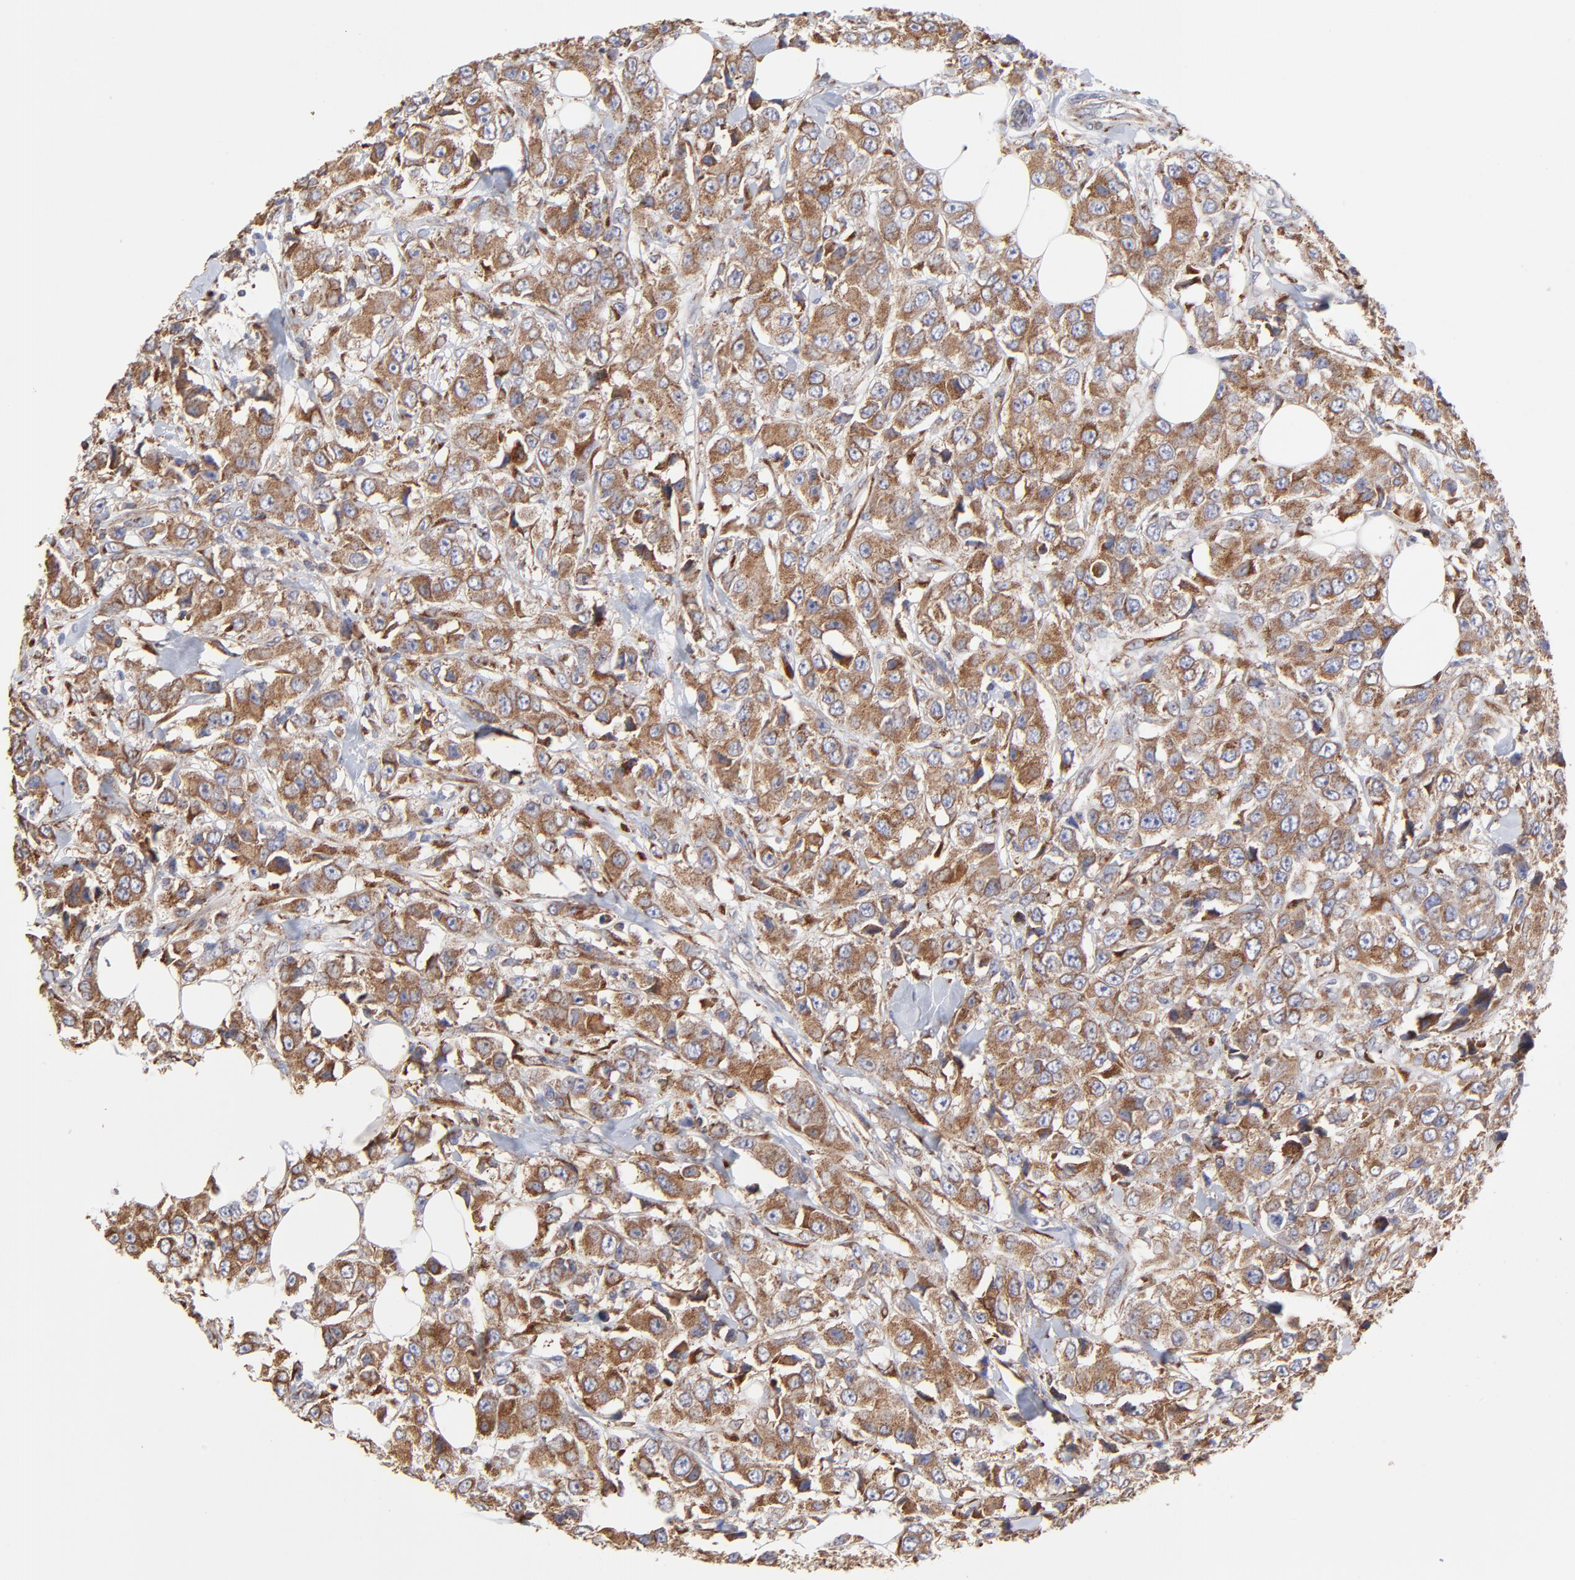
{"staining": {"intensity": "moderate", "quantity": ">75%", "location": "cytoplasmic/membranous"}, "tissue": "breast cancer", "cell_type": "Tumor cells", "image_type": "cancer", "snomed": [{"axis": "morphology", "description": "Duct carcinoma"}, {"axis": "topography", "description": "Breast"}], "caption": "Breast cancer stained with a protein marker displays moderate staining in tumor cells.", "gene": "LMAN1", "patient": {"sex": "female", "age": 58}}